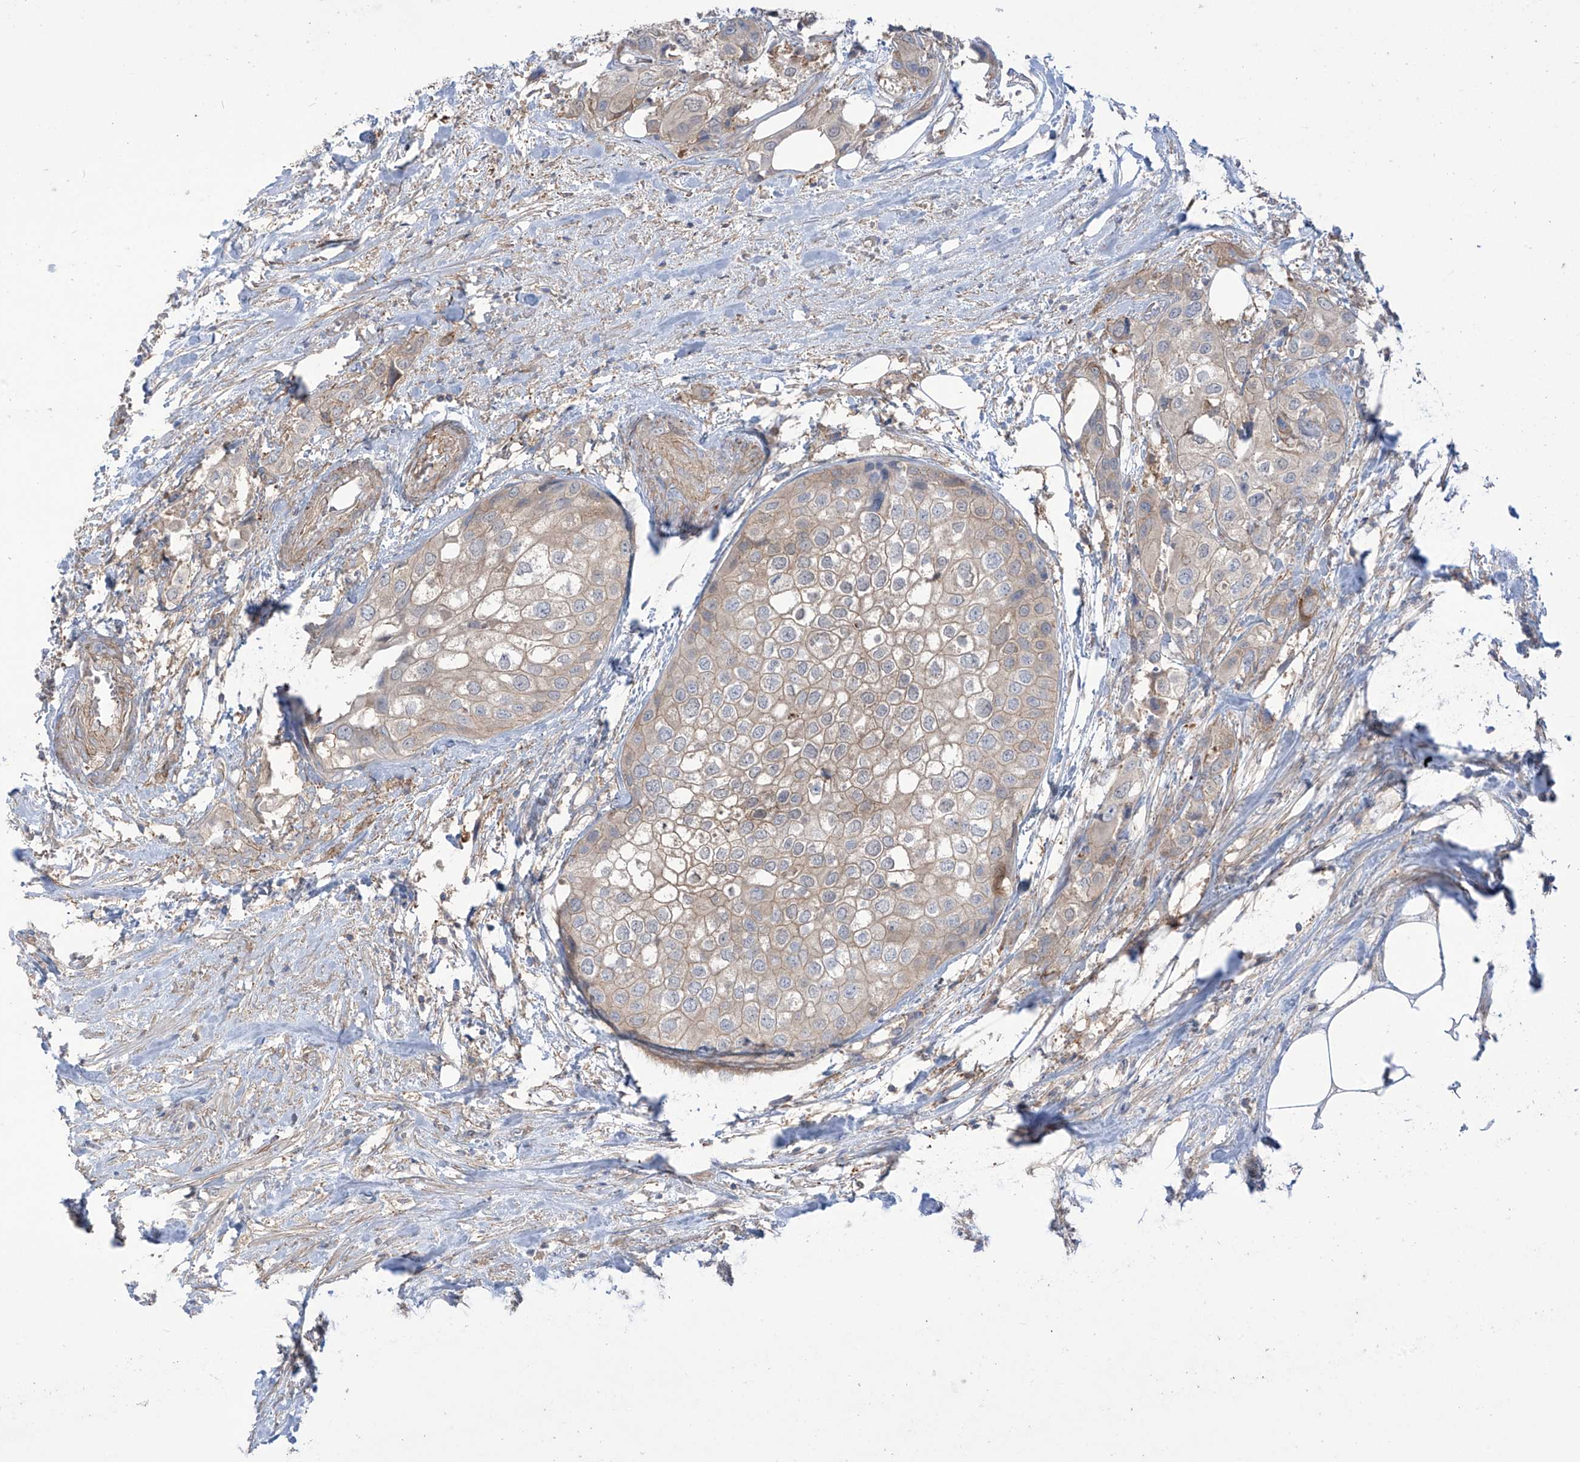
{"staining": {"intensity": "weak", "quantity": "25%-75%", "location": "cytoplasmic/membranous"}, "tissue": "urothelial cancer", "cell_type": "Tumor cells", "image_type": "cancer", "snomed": [{"axis": "morphology", "description": "Urothelial carcinoma, High grade"}, {"axis": "topography", "description": "Urinary bladder"}], "caption": "A histopathology image of human high-grade urothelial carcinoma stained for a protein shows weak cytoplasmic/membranous brown staining in tumor cells.", "gene": "TRMU", "patient": {"sex": "male", "age": 64}}